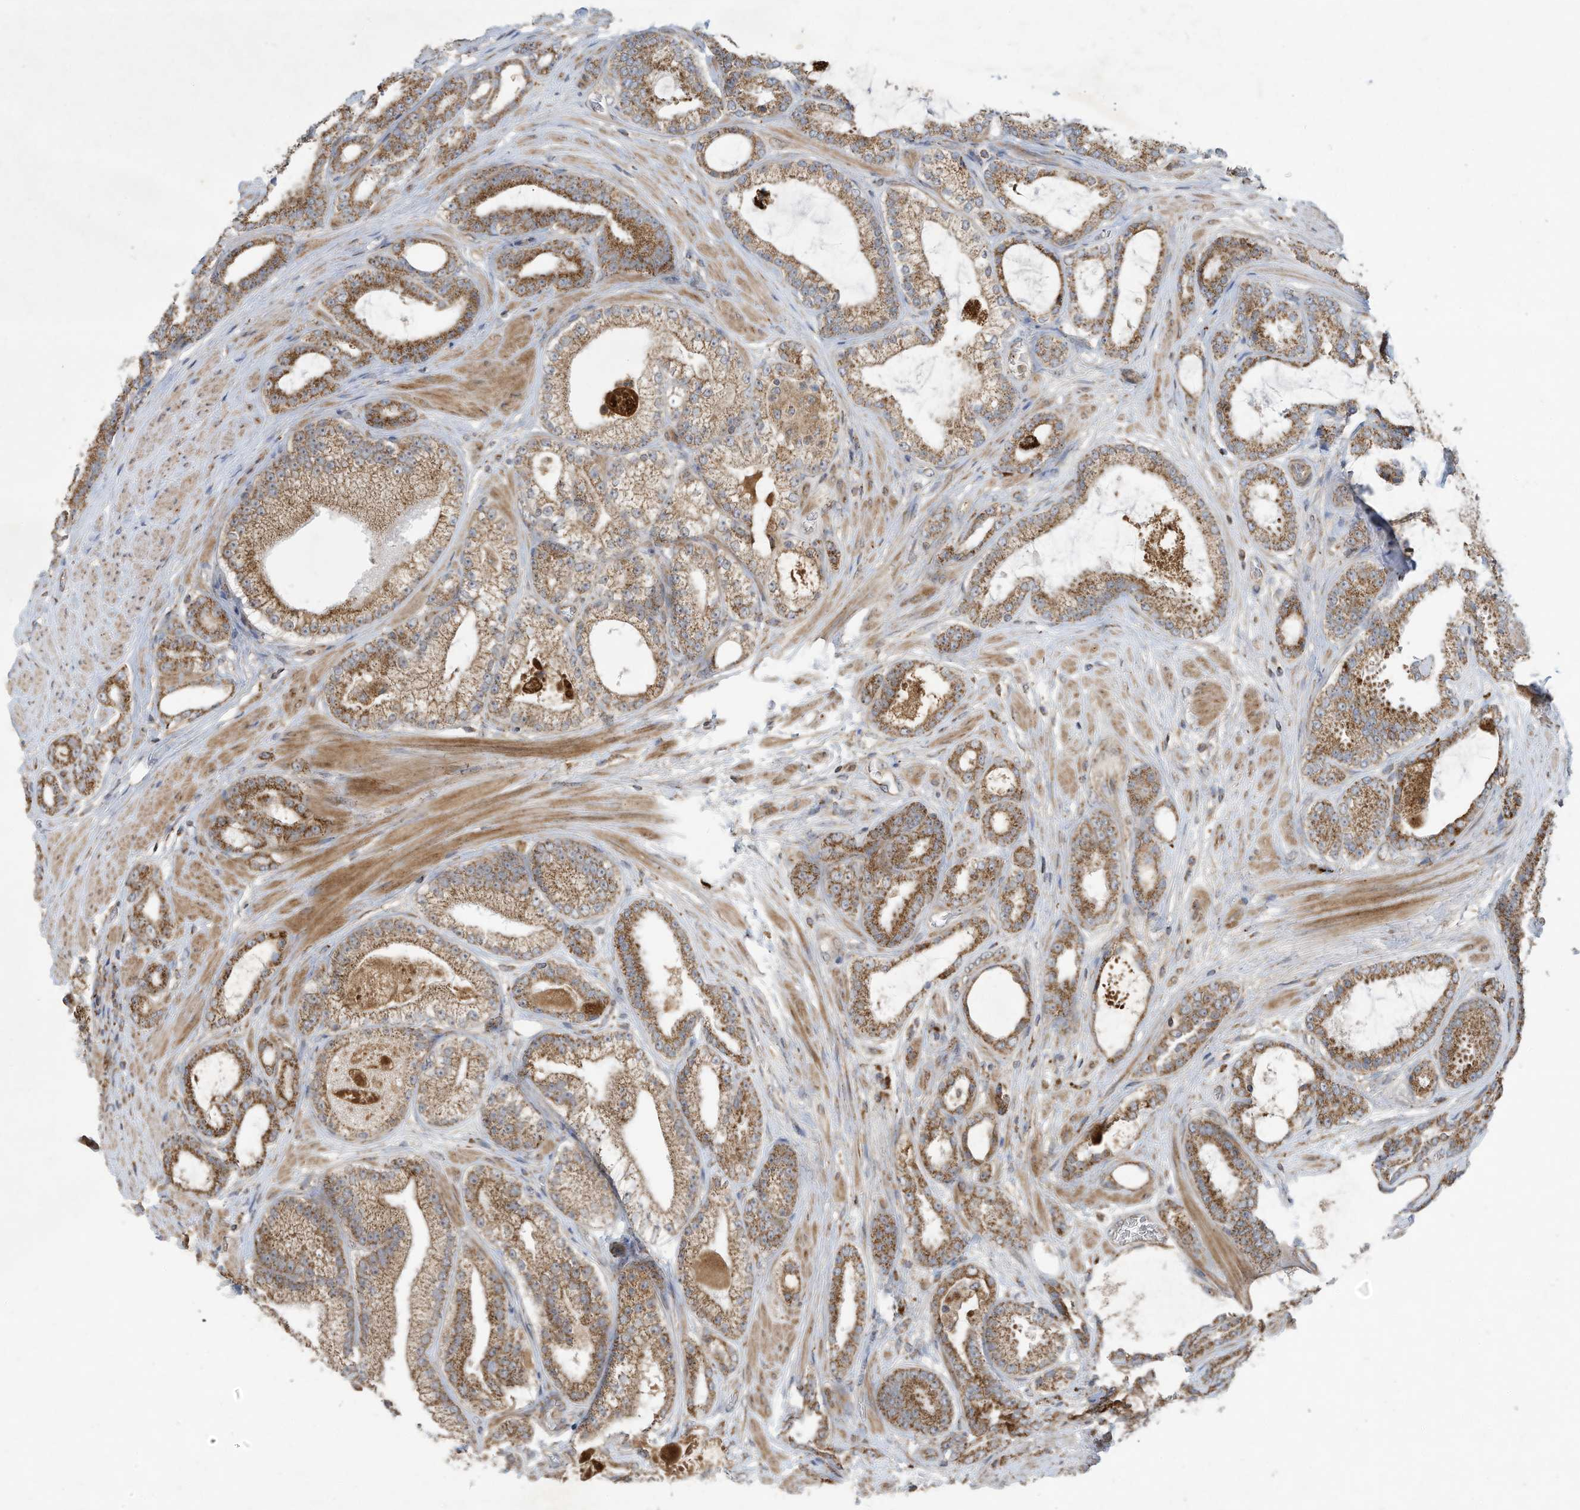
{"staining": {"intensity": "moderate", "quantity": ">75%", "location": "cytoplasmic/membranous"}, "tissue": "prostate cancer", "cell_type": "Tumor cells", "image_type": "cancer", "snomed": [{"axis": "morphology", "description": "Adenocarcinoma, High grade"}, {"axis": "topography", "description": "Prostate"}], "caption": "The immunohistochemical stain highlights moderate cytoplasmic/membranous staining in tumor cells of adenocarcinoma (high-grade) (prostate) tissue.", "gene": "C2orf74", "patient": {"sex": "male", "age": 60}}